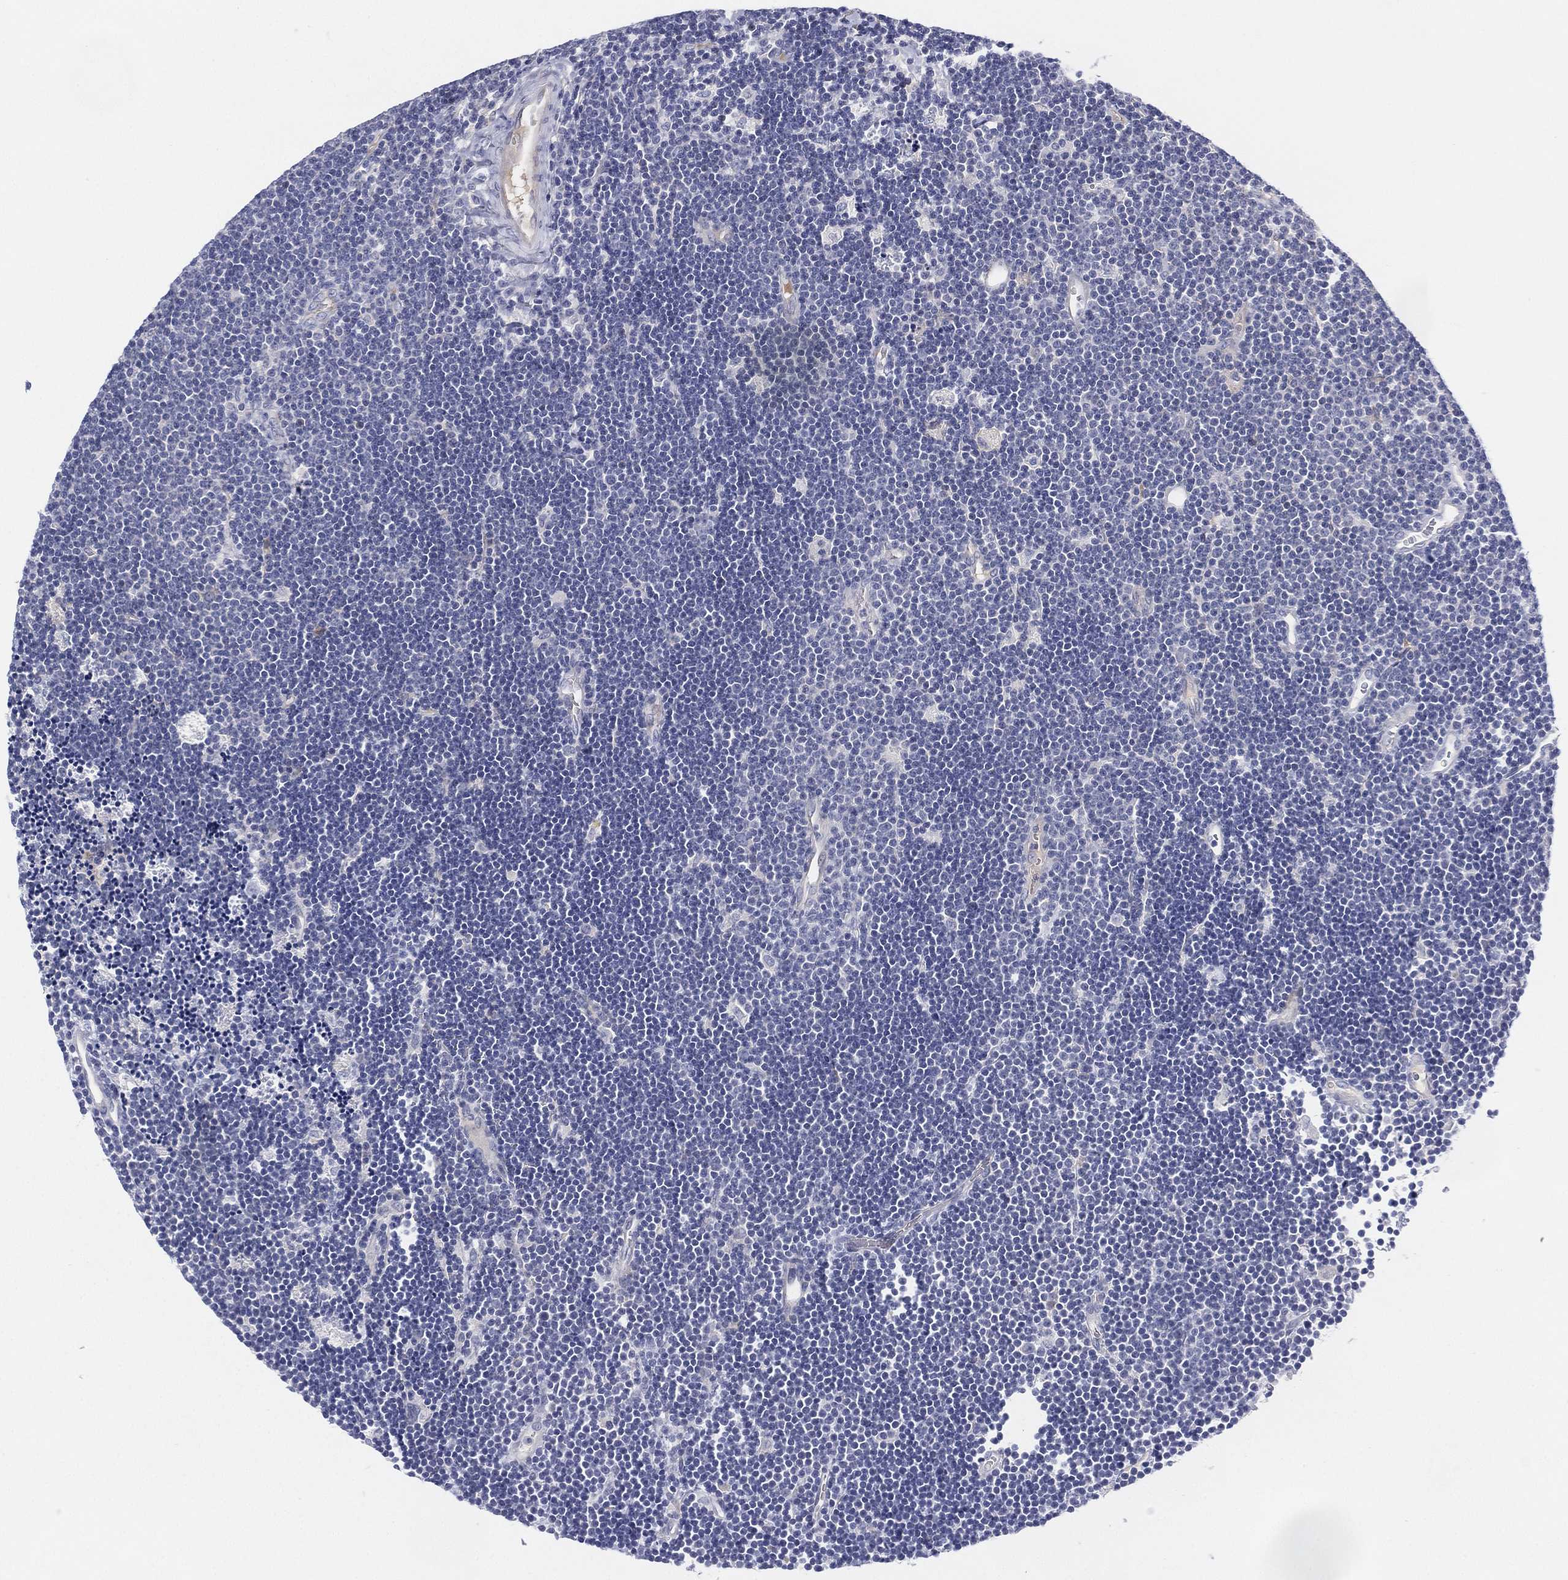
{"staining": {"intensity": "negative", "quantity": "none", "location": "none"}, "tissue": "lymphoma", "cell_type": "Tumor cells", "image_type": "cancer", "snomed": [{"axis": "morphology", "description": "Malignant lymphoma, non-Hodgkin's type, Low grade"}, {"axis": "topography", "description": "Brain"}], "caption": "The histopathology image shows no staining of tumor cells in lymphoma.", "gene": "MLF1", "patient": {"sex": "female", "age": 66}}